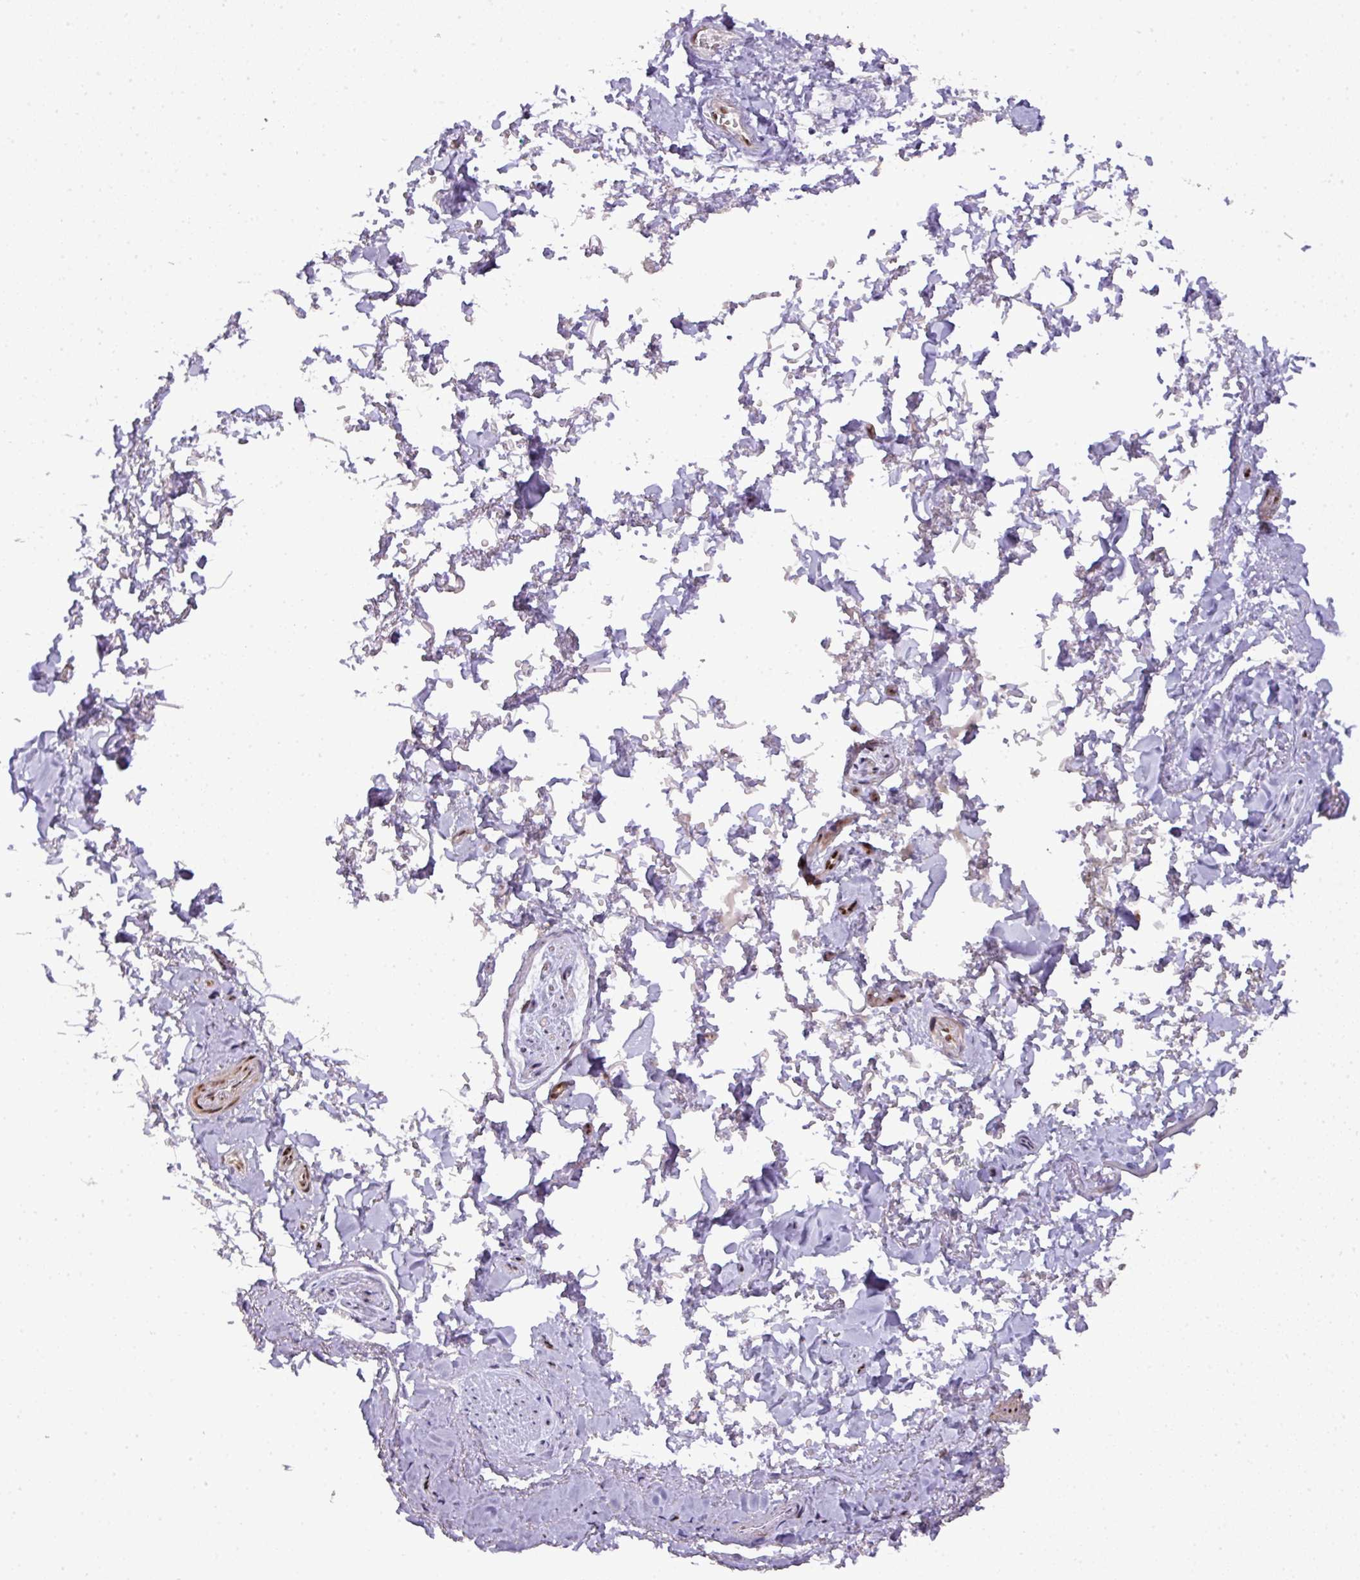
{"staining": {"intensity": "moderate", "quantity": "<25%", "location": "cytoplasmic/membranous,nuclear"}, "tissue": "adipose tissue", "cell_type": "Adipocytes", "image_type": "normal", "snomed": [{"axis": "morphology", "description": "Normal tissue, NOS"}, {"axis": "topography", "description": "Vulva"}, {"axis": "topography", "description": "Vagina"}, {"axis": "topography", "description": "Peripheral nerve tissue"}], "caption": "This is a photomicrograph of IHC staining of benign adipose tissue, which shows moderate staining in the cytoplasmic/membranous,nuclear of adipocytes.", "gene": "MYSM1", "patient": {"sex": "female", "age": 66}}